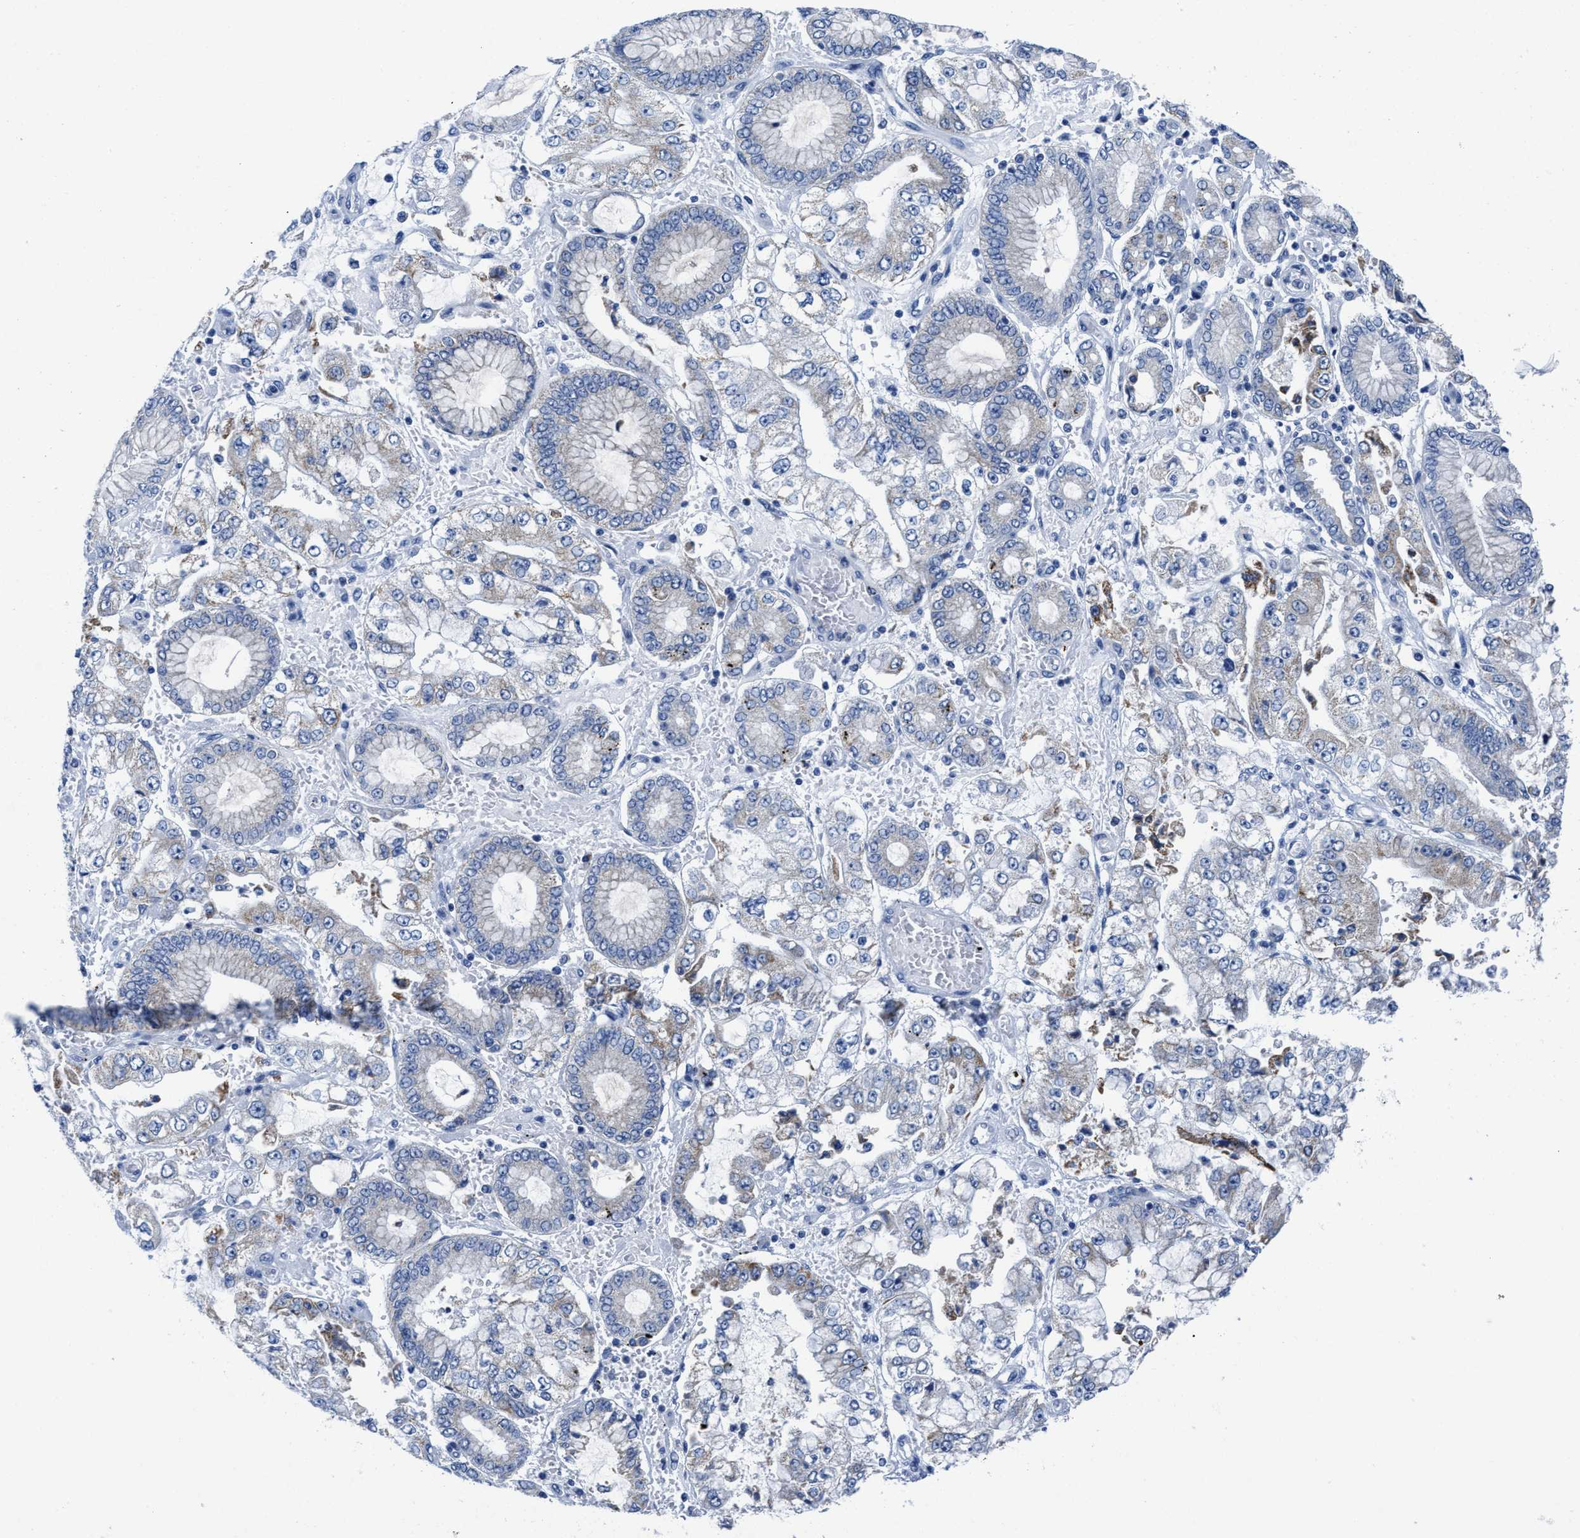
{"staining": {"intensity": "negative", "quantity": "none", "location": "none"}, "tissue": "stomach cancer", "cell_type": "Tumor cells", "image_type": "cancer", "snomed": [{"axis": "morphology", "description": "Adenocarcinoma, NOS"}, {"axis": "topography", "description": "Stomach"}], "caption": "Immunohistochemical staining of stomach cancer demonstrates no significant staining in tumor cells. Brightfield microscopy of IHC stained with DAB (3,3'-diaminobenzidine) (brown) and hematoxylin (blue), captured at high magnification.", "gene": "TBRG4", "patient": {"sex": "male", "age": 76}}